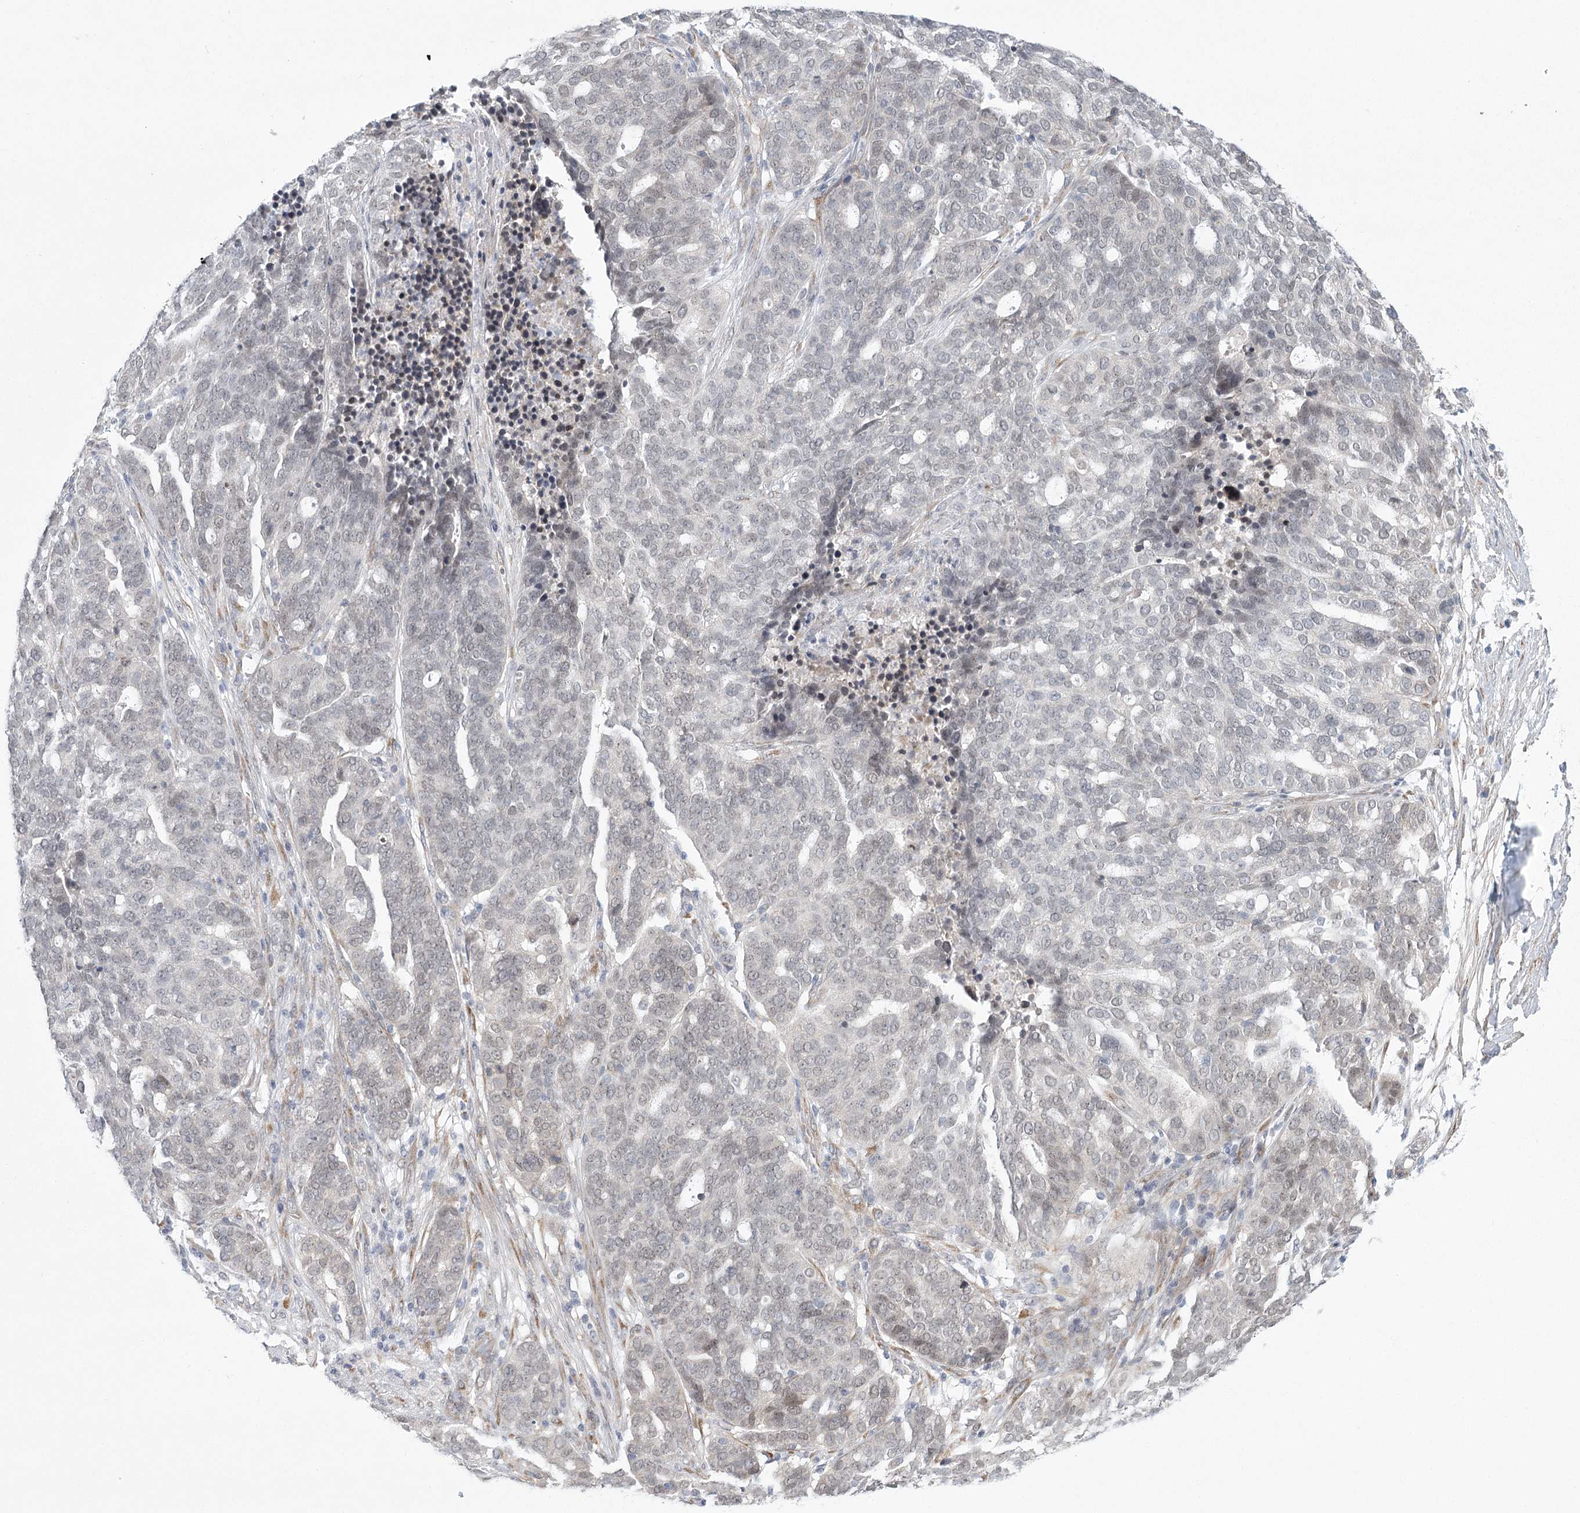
{"staining": {"intensity": "negative", "quantity": "none", "location": "none"}, "tissue": "ovarian cancer", "cell_type": "Tumor cells", "image_type": "cancer", "snomed": [{"axis": "morphology", "description": "Cystadenocarcinoma, serous, NOS"}, {"axis": "topography", "description": "Ovary"}], "caption": "IHC histopathology image of neoplastic tissue: ovarian cancer stained with DAB (3,3'-diaminobenzidine) displays no significant protein positivity in tumor cells.", "gene": "MED28", "patient": {"sex": "female", "age": 59}}